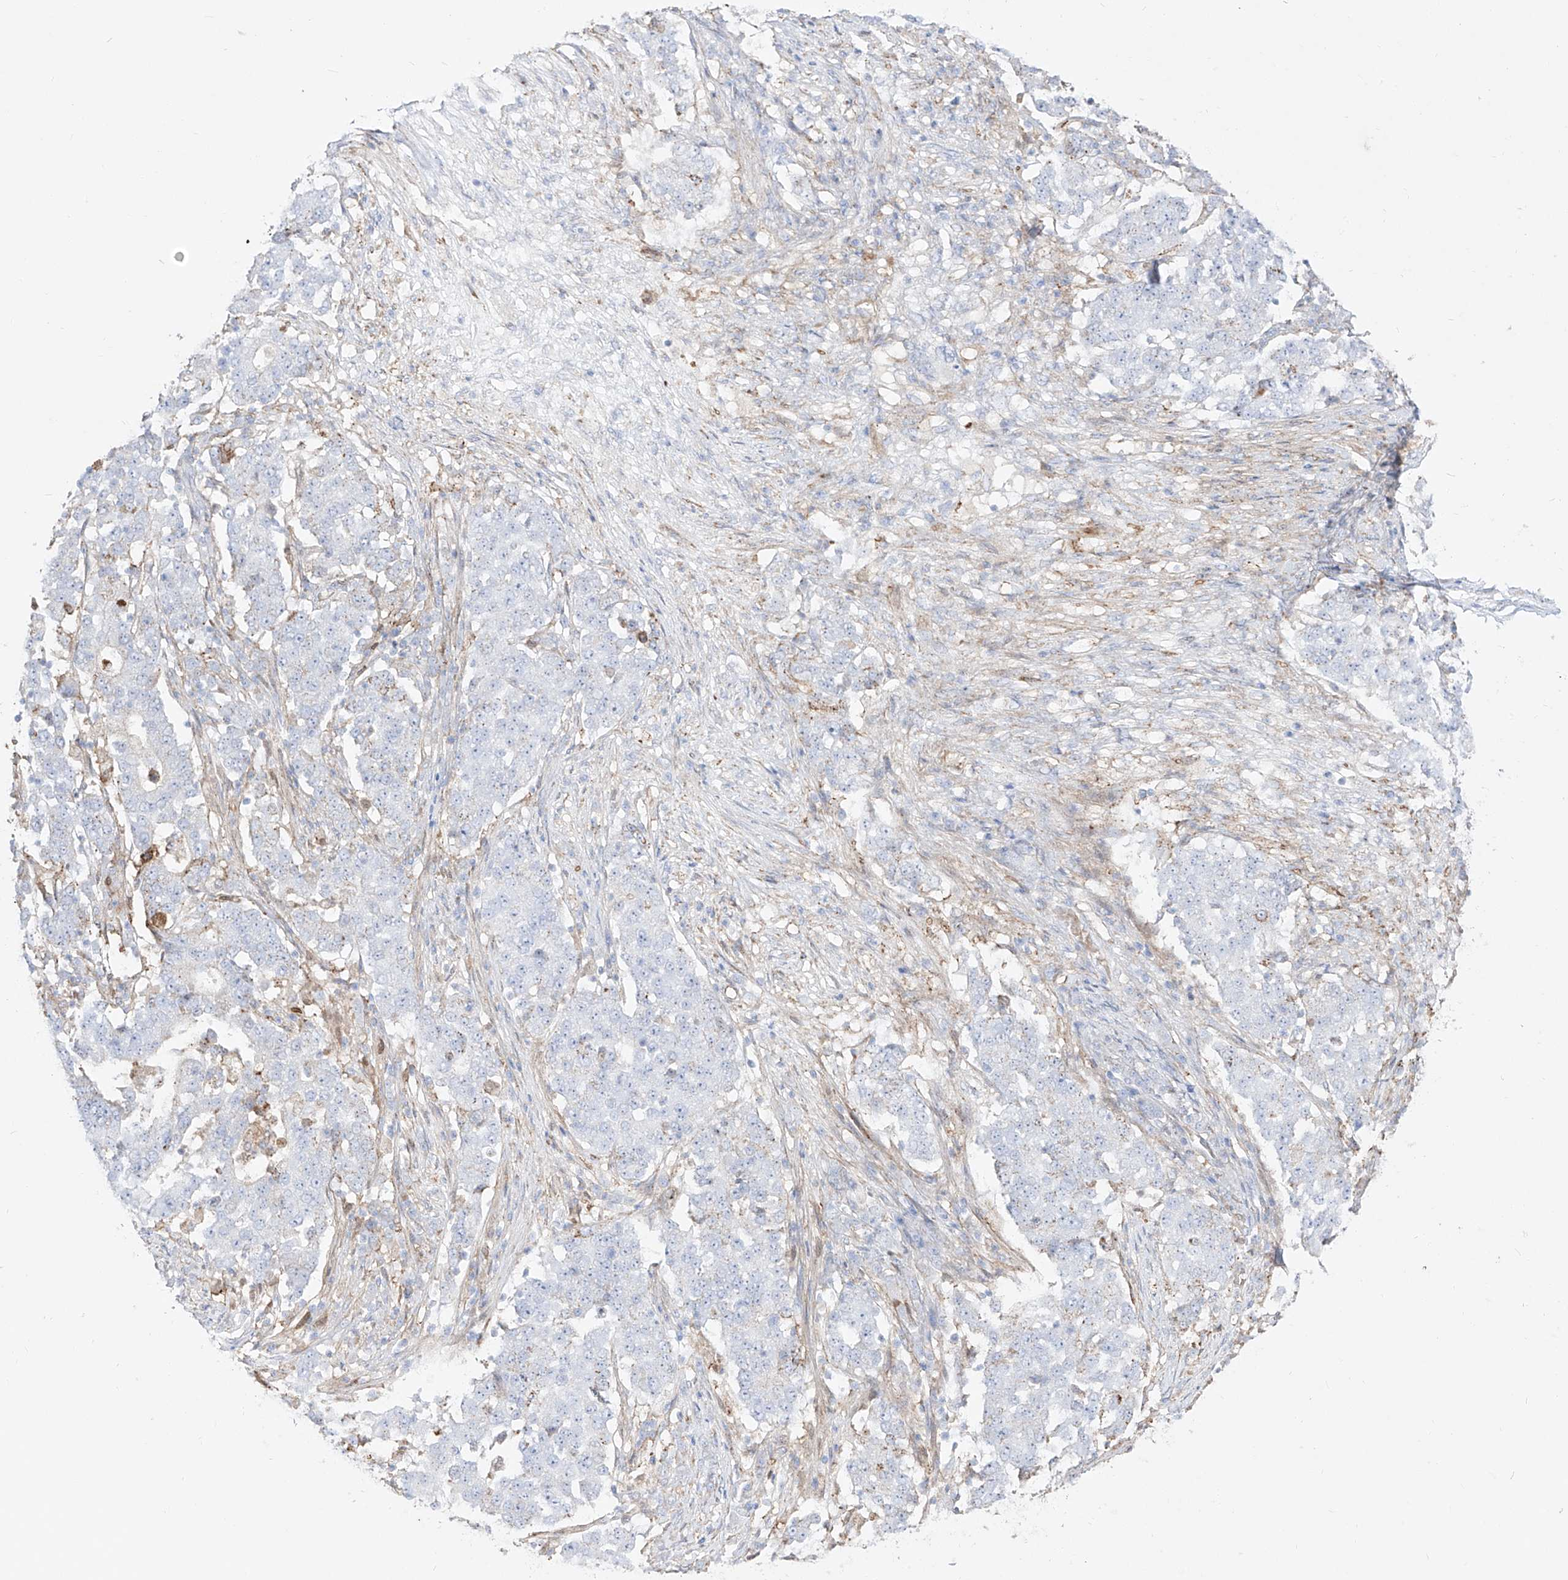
{"staining": {"intensity": "negative", "quantity": "none", "location": "none"}, "tissue": "stomach cancer", "cell_type": "Tumor cells", "image_type": "cancer", "snomed": [{"axis": "morphology", "description": "Adenocarcinoma, NOS"}, {"axis": "topography", "description": "Stomach"}], "caption": "Immunohistochemical staining of stomach cancer demonstrates no significant positivity in tumor cells.", "gene": "ZGRF1", "patient": {"sex": "male", "age": 59}}